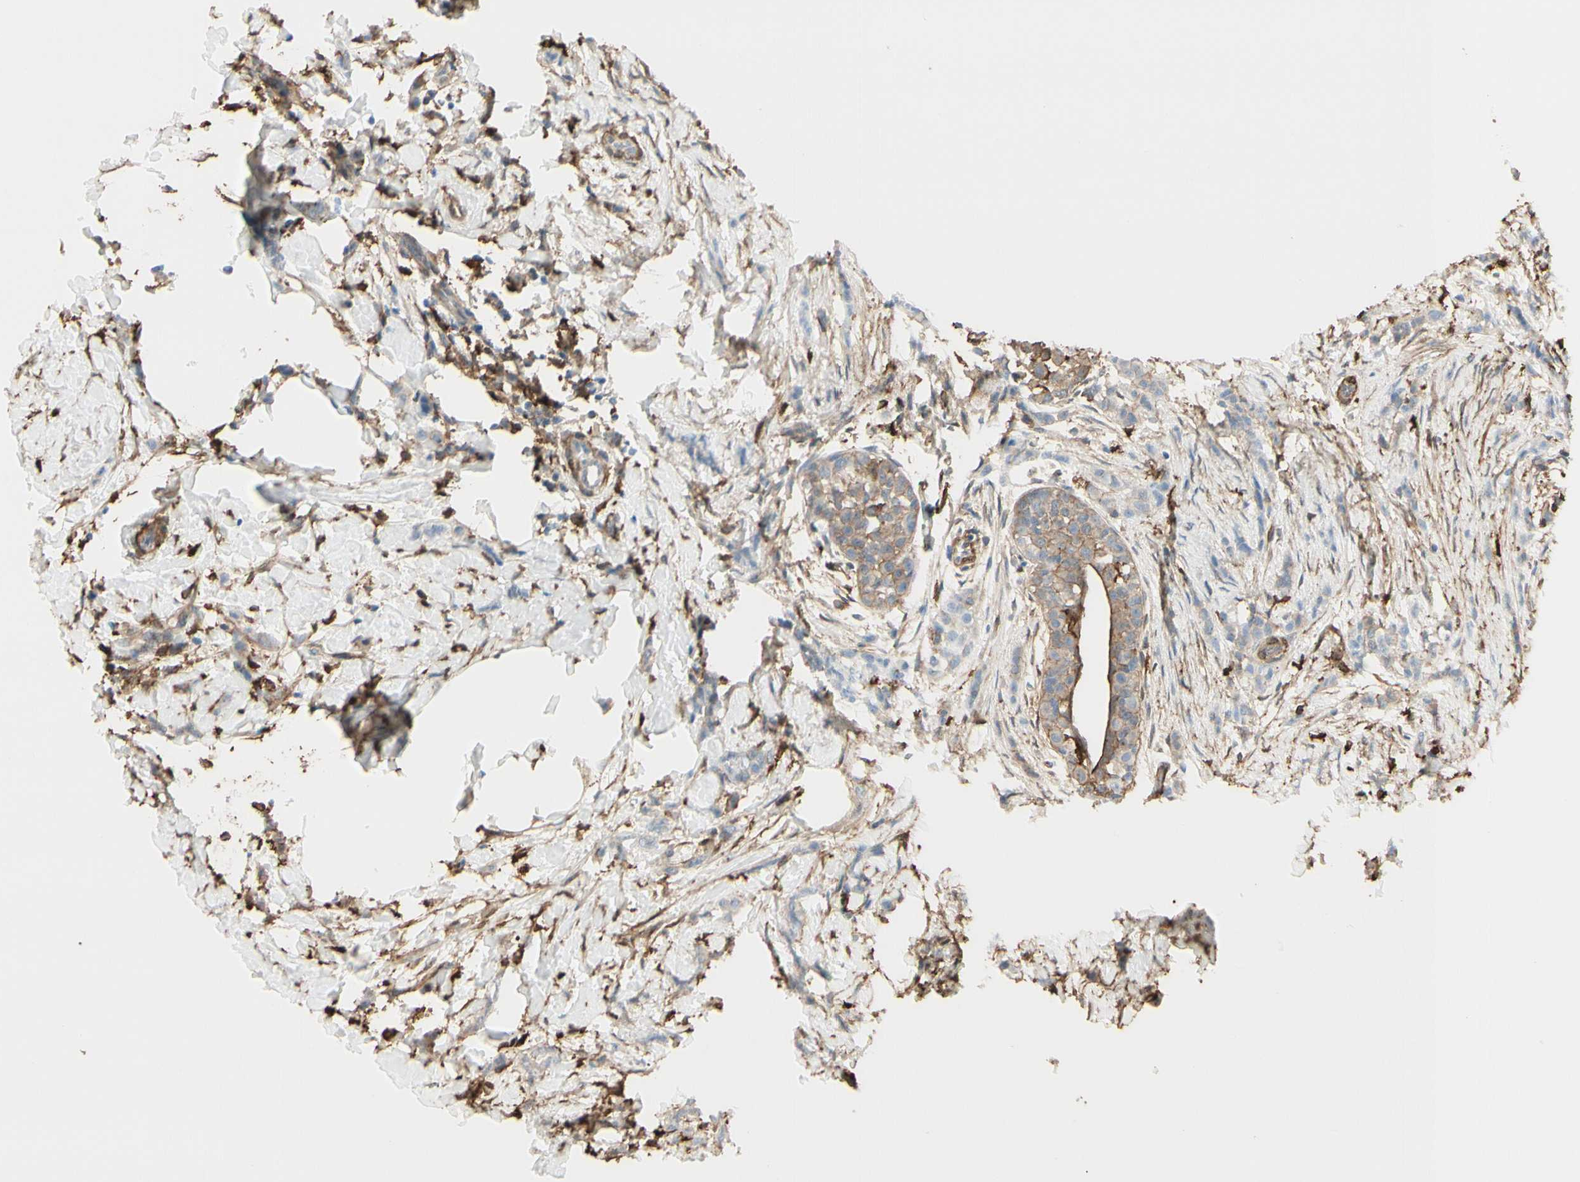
{"staining": {"intensity": "weak", "quantity": ">75%", "location": "cytoplasmic/membranous"}, "tissue": "breast cancer", "cell_type": "Tumor cells", "image_type": "cancer", "snomed": [{"axis": "morphology", "description": "Lobular carcinoma, in situ"}, {"axis": "morphology", "description": "Lobular carcinoma"}, {"axis": "topography", "description": "Breast"}], "caption": "The micrograph displays a brown stain indicating the presence of a protein in the cytoplasmic/membranous of tumor cells in breast lobular carcinoma in situ. (Stains: DAB (3,3'-diaminobenzidine) in brown, nuclei in blue, Microscopy: brightfield microscopy at high magnification).", "gene": "GSN", "patient": {"sex": "female", "age": 41}}